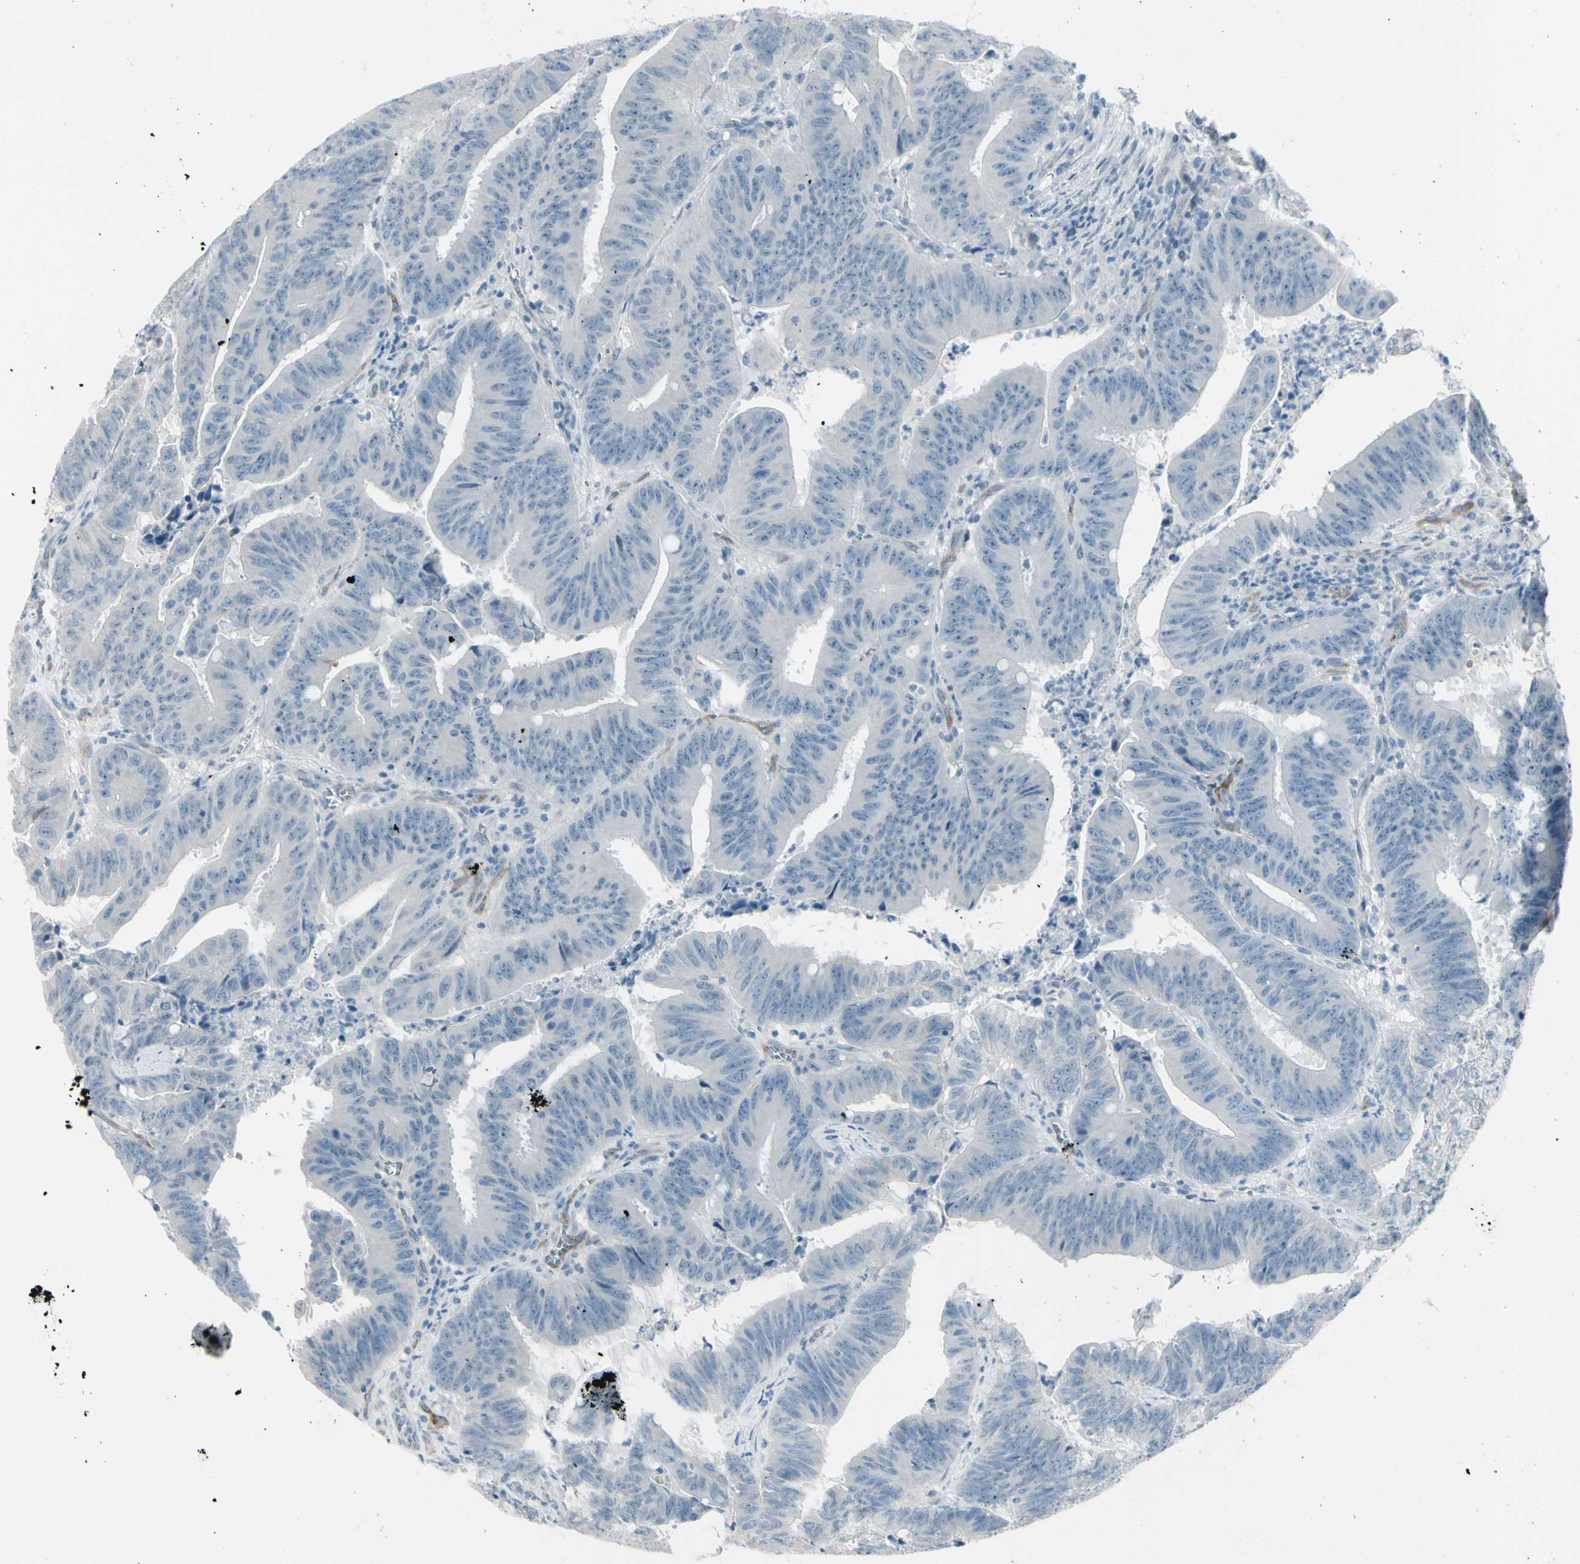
{"staining": {"intensity": "negative", "quantity": "none", "location": "none"}, "tissue": "colorectal cancer", "cell_type": "Tumor cells", "image_type": "cancer", "snomed": [{"axis": "morphology", "description": "Adenocarcinoma, NOS"}, {"axis": "topography", "description": "Colon"}], "caption": "Colorectal cancer was stained to show a protein in brown. There is no significant staining in tumor cells.", "gene": "GPR34", "patient": {"sex": "male", "age": 45}}